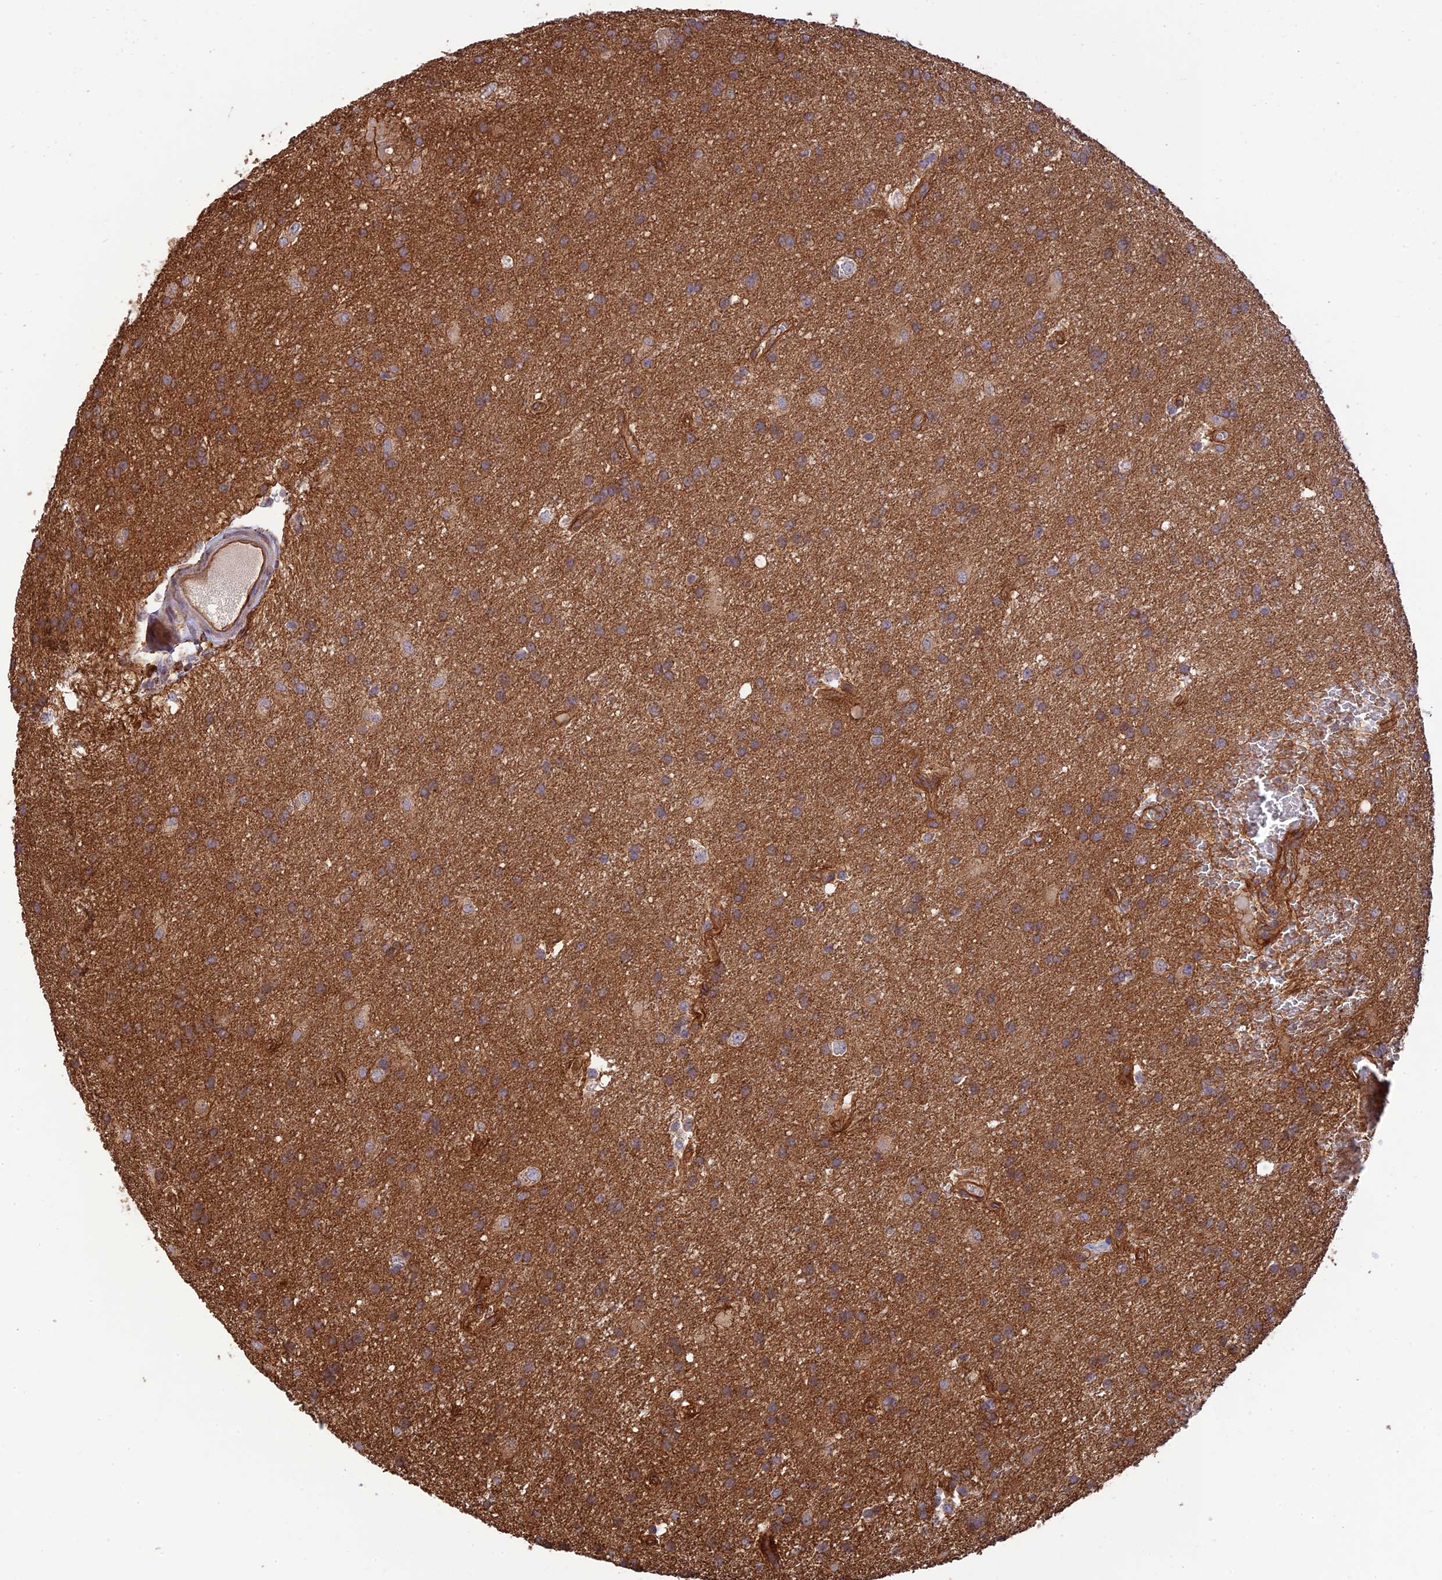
{"staining": {"intensity": "moderate", "quantity": ">75%", "location": "cytoplasmic/membranous"}, "tissue": "glioma", "cell_type": "Tumor cells", "image_type": "cancer", "snomed": [{"axis": "morphology", "description": "Glioma, malignant, Low grade"}, {"axis": "topography", "description": "Brain"}], "caption": "Immunohistochemistry (IHC) (DAB) staining of human malignant glioma (low-grade) reveals moderate cytoplasmic/membranous protein expression in approximately >75% of tumor cells.", "gene": "HOMER2", "patient": {"sex": "male", "age": 66}}